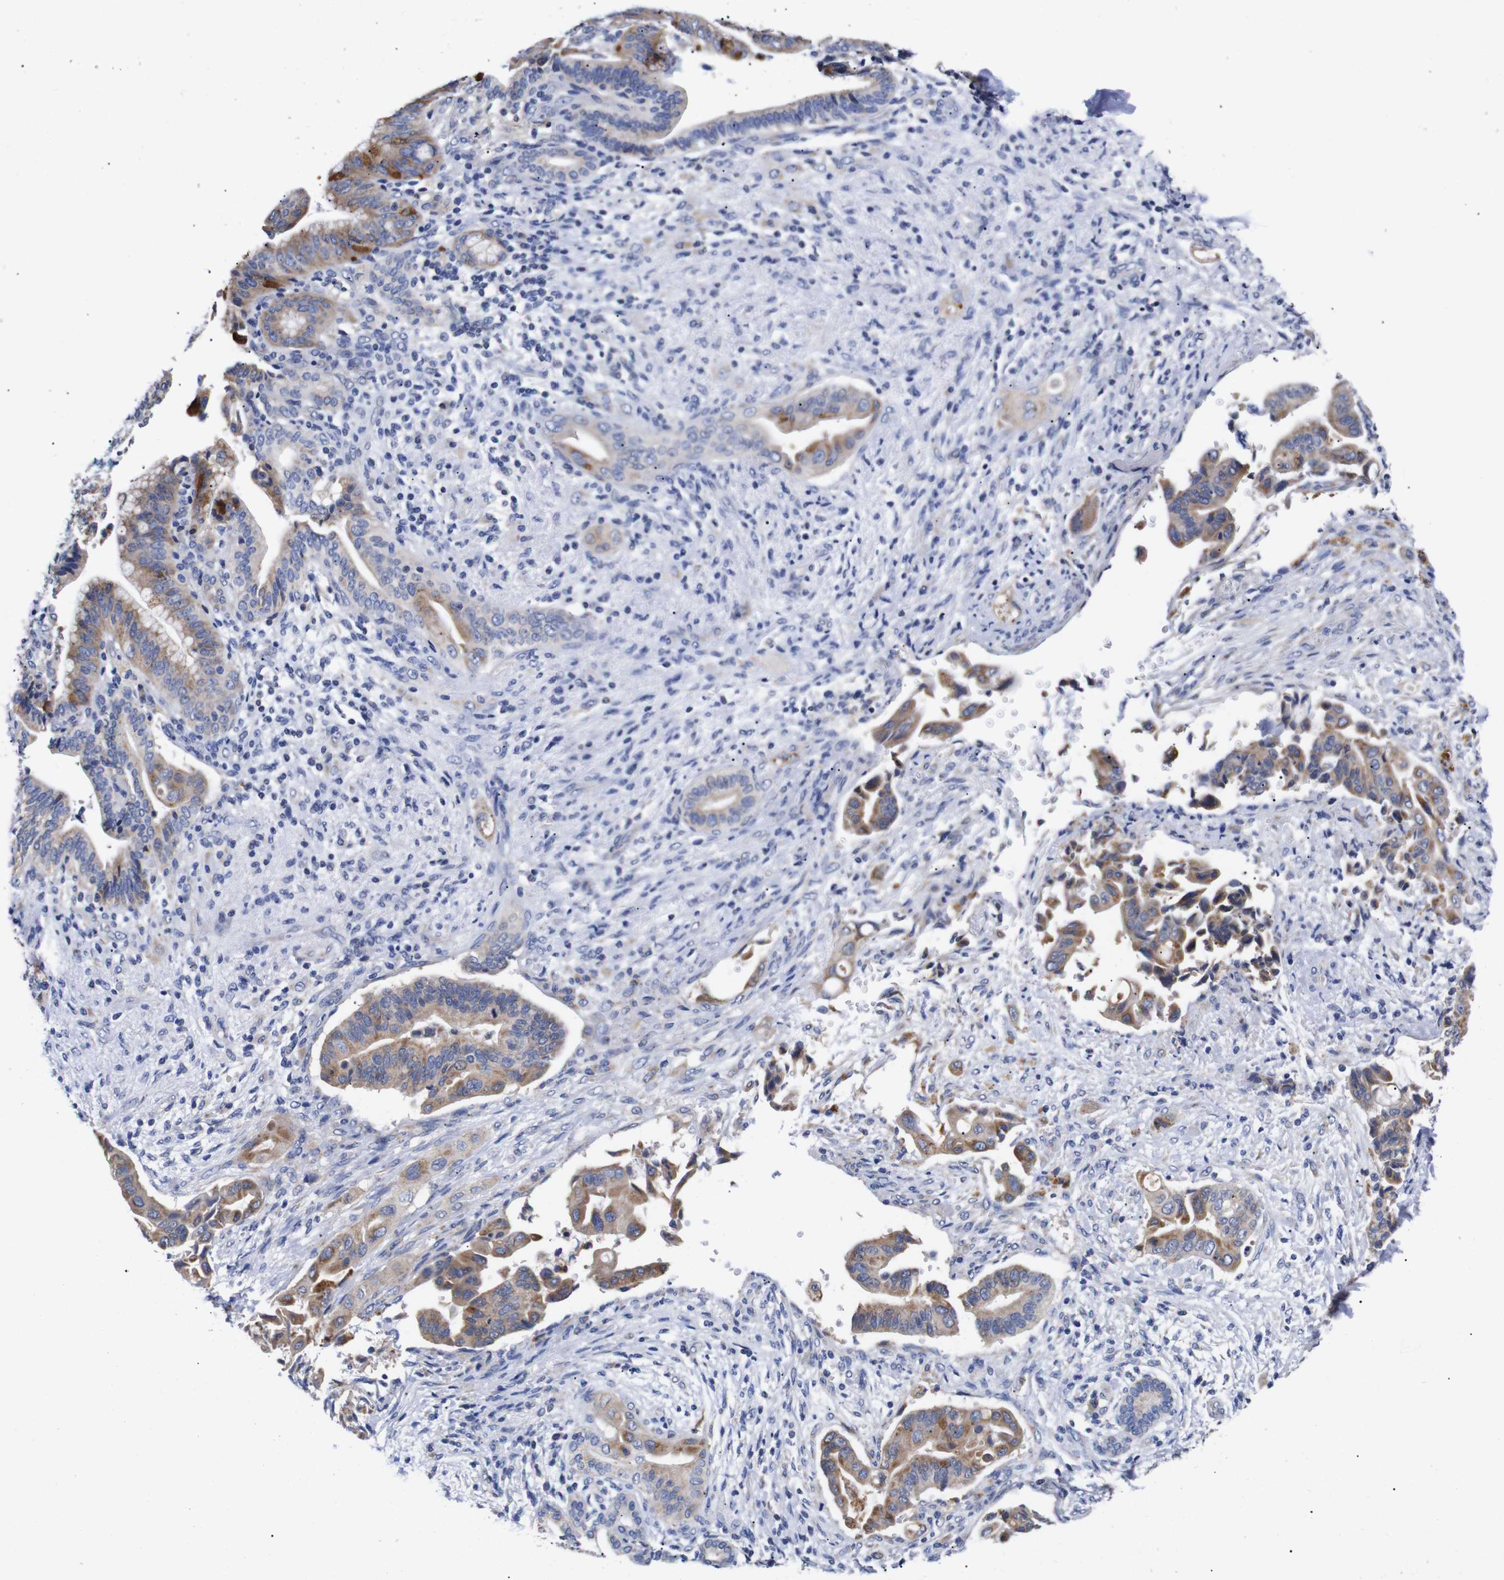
{"staining": {"intensity": "moderate", "quantity": ">75%", "location": "cytoplasmic/membranous"}, "tissue": "liver cancer", "cell_type": "Tumor cells", "image_type": "cancer", "snomed": [{"axis": "morphology", "description": "Cholangiocarcinoma"}, {"axis": "topography", "description": "Liver"}], "caption": "This is a histology image of IHC staining of liver cancer, which shows moderate staining in the cytoplasmic/membranous of tumor cells.", "gene": "OPN3", "patient": {"sex": "female", "age": 61}}